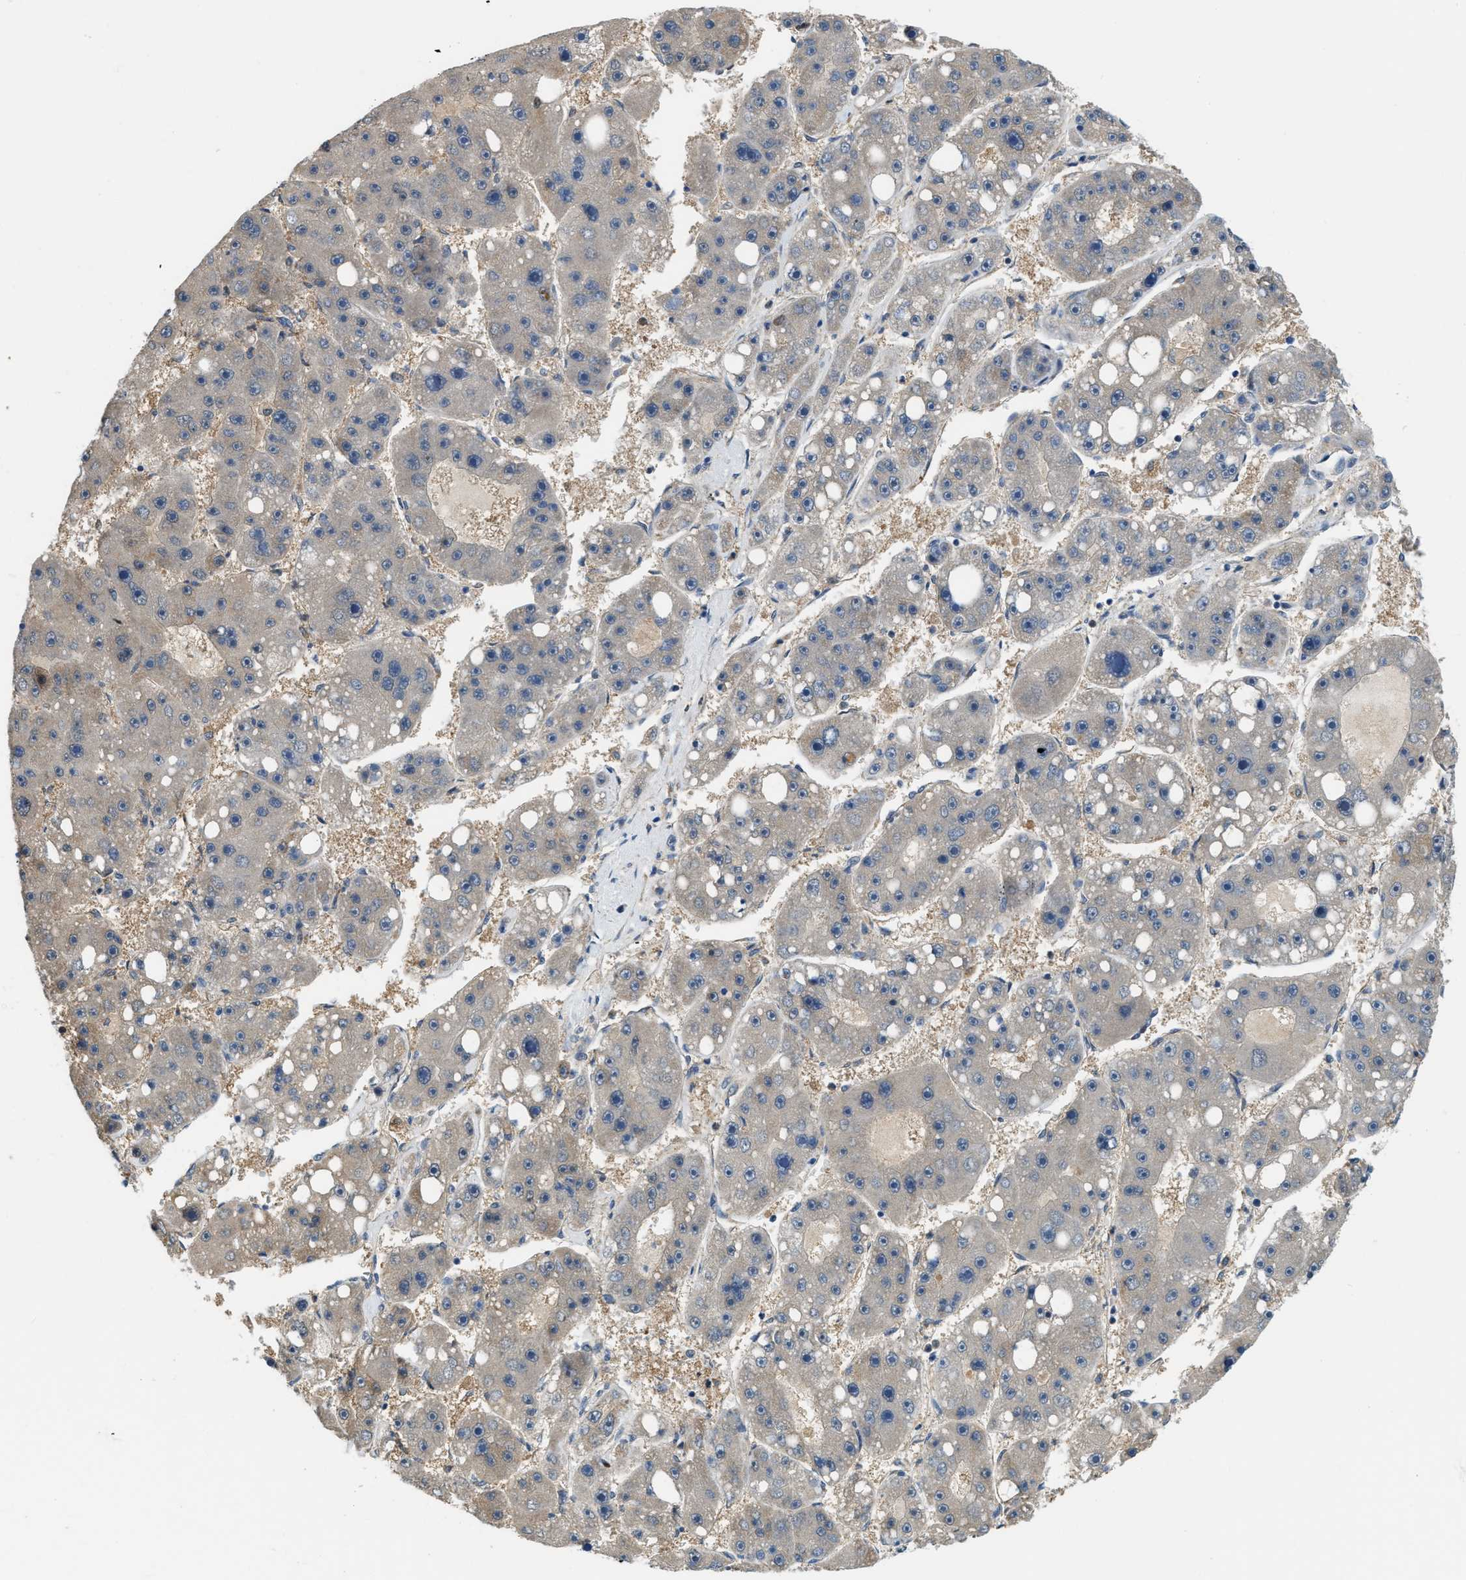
{"staining": {"intensity": "negative", "quantity": "none", "location": "none"}, "tissue": "liver cancer", "cell_type": "Tumor cells", "image_type": "cancer", "snomed": [{"axis": "morphology", "description": "Carcinoma, Hepatocellular, NOS"}, {"axis": "topography", "description": "Liver"}], "caption": "DAB immunohistochemical staining of human liver cancer (hepatocellular carcinoma) shows no significant positivity in tumor cells.", "gene": "STARD3NL", "patient": {"sex": "female", "age": 61}}